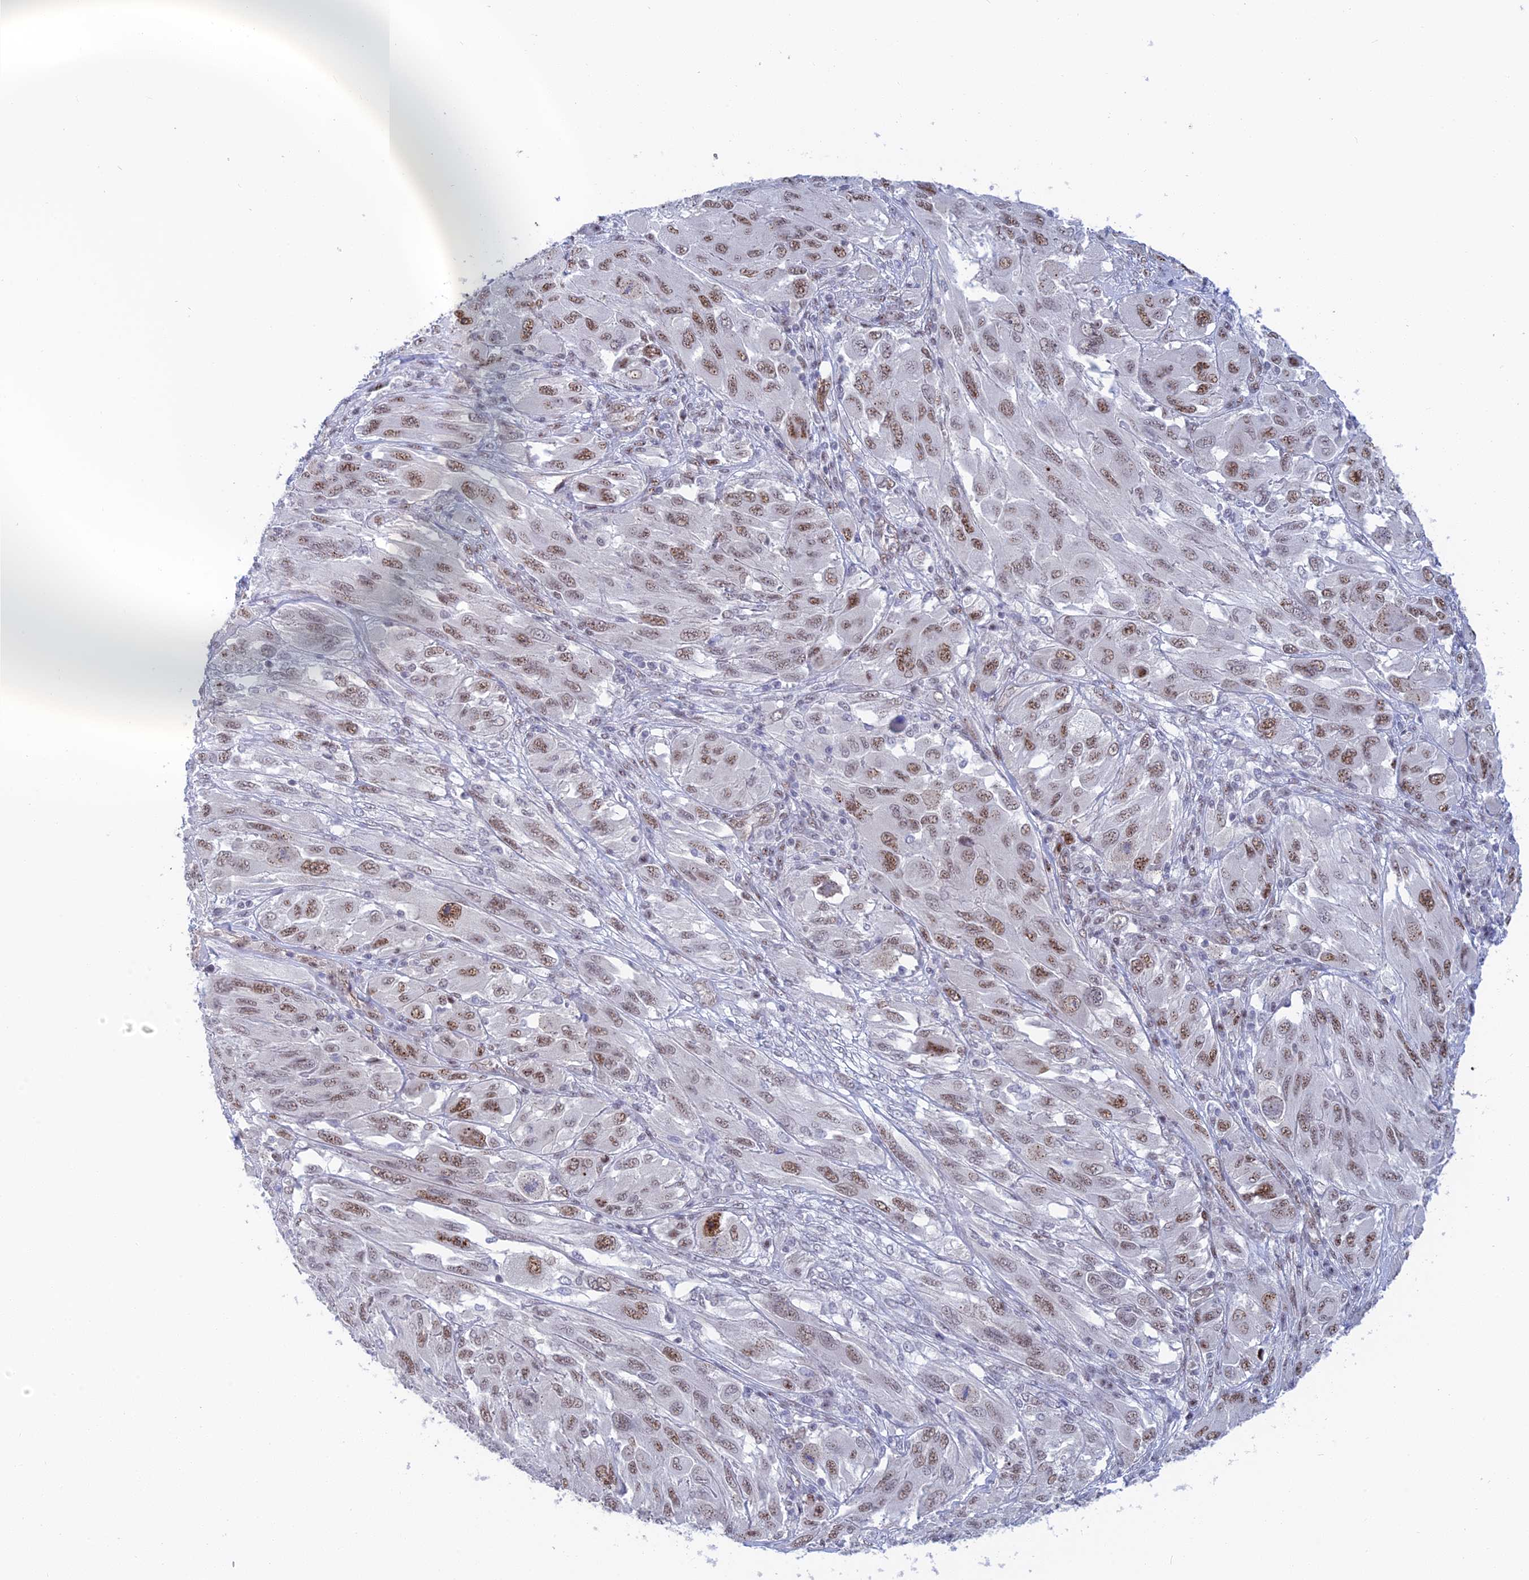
{"staining": {"intensity": "moderate", "quantity": ">75%", "location": "nuclear"}, "tissue": "melanoma", "cell_type": "Tumor cells", "image_type": "cancer", "snomed": [{"axis": "morphology", "description": "Malignant melanoma, NOS"}, {"axis": "topography", "description": "Skin"}], "caption": "IHC (DAB) staining of human melanoma reveals moderate nuclear protein positivity in approximately >75% of tumor cells. (DAB (3,3'-diaminobenzidine) IHC with brightfield microscopy, high magnification).", "gene": "CFAP92", "patient": {"sex": "female", "age": 91}}